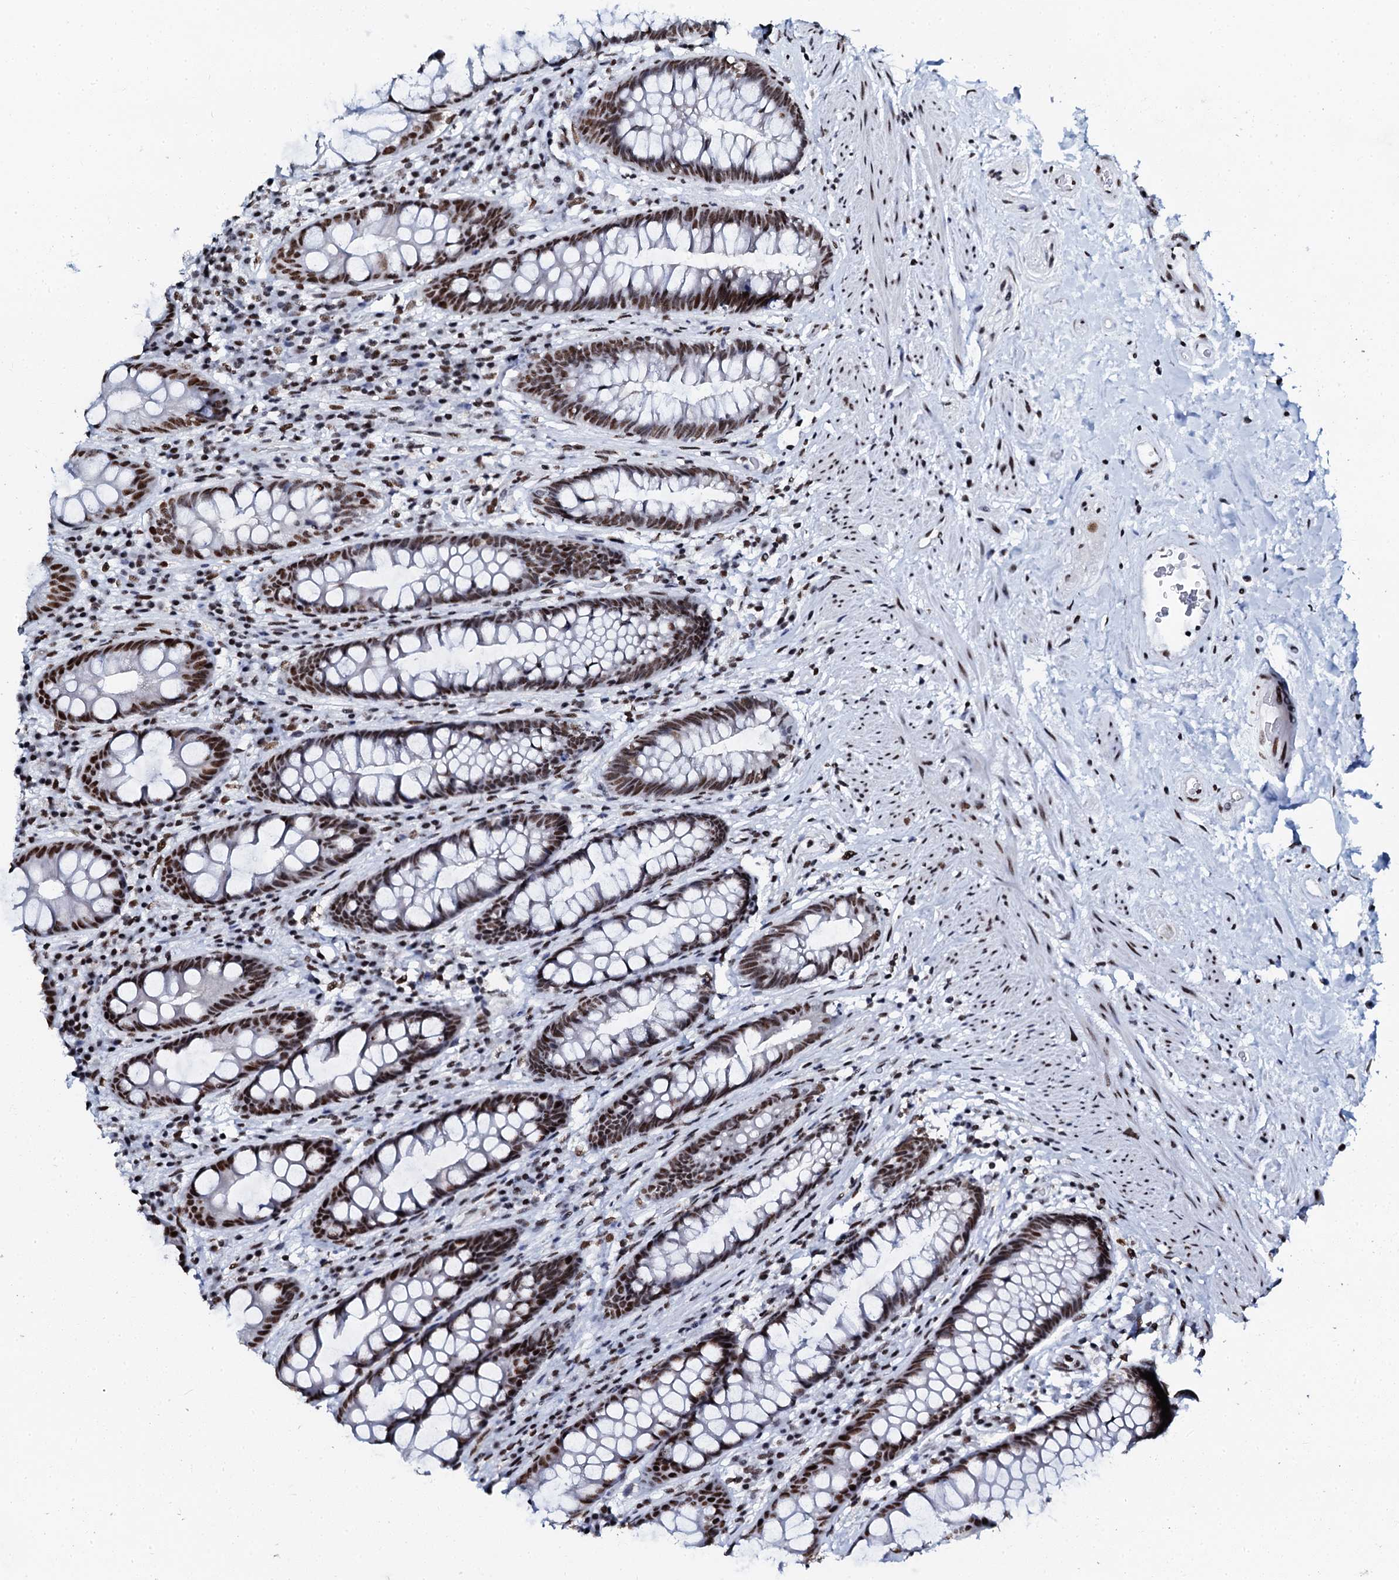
{"staining": {"intensity": "moderate", "quantity": ">75%", "location": "nuclear"}, "tissue": "rectum", "cell_type": "Glandular cells", "image_type": "normal", "snomed": [{"axis": "morphology", "description": "Normal tissue, NOS"}, {"axis": "topography", "description": "Rectum"}], "caption": "Immunohistochemistry (IHC) of unremarkable rectum exhibits medium levels of moderate nuclear positivity in about >75% of glandular cells.", "gene": "SLTM", "patient": {"sex": "male", "age": 74}}